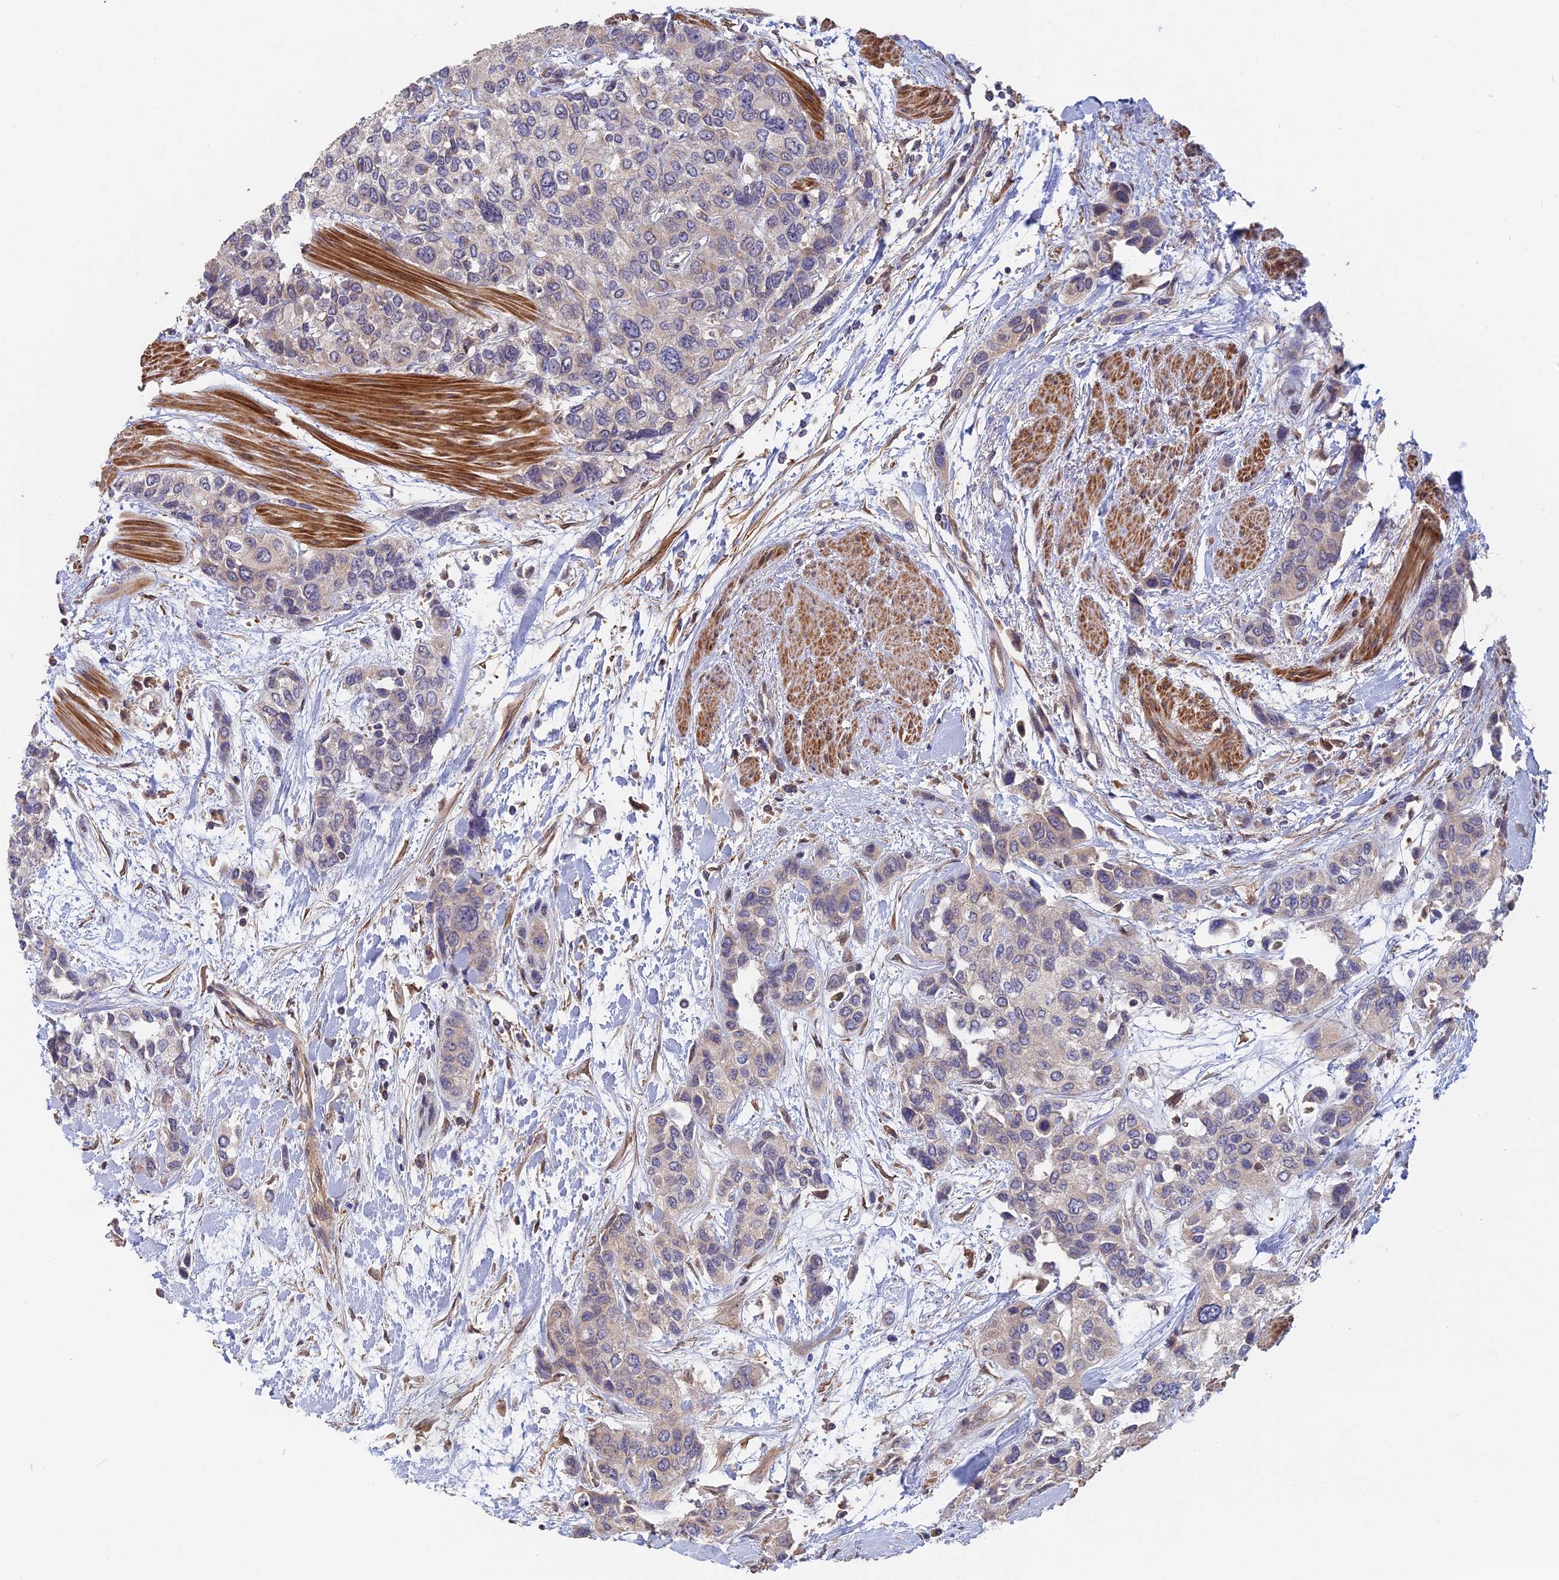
{"staining": {"intensity": "negative", "quantity": "none", "location": "none"}, "tissue": "urothelial cancer", "cell_type": "Tumor cells", "image_type": "cancer", "snomed": [{"axis": "morphology", "description": "Normal tissue, NOS"}, {"axis": "morphology", "description": "Urothelial carcinoma, High grade"}, {"axis": "topography", "description": "Vascular tissue"}, {"axis": "topography", "description": "Urinary bladder"}], "caption": "This is a micrograph of IHC staining of high-grade urothelial carcinoma, which shows no staining in tumor cells.", "gene": "SAC3D1", "patient": {"sex": "female", "age": 56}}